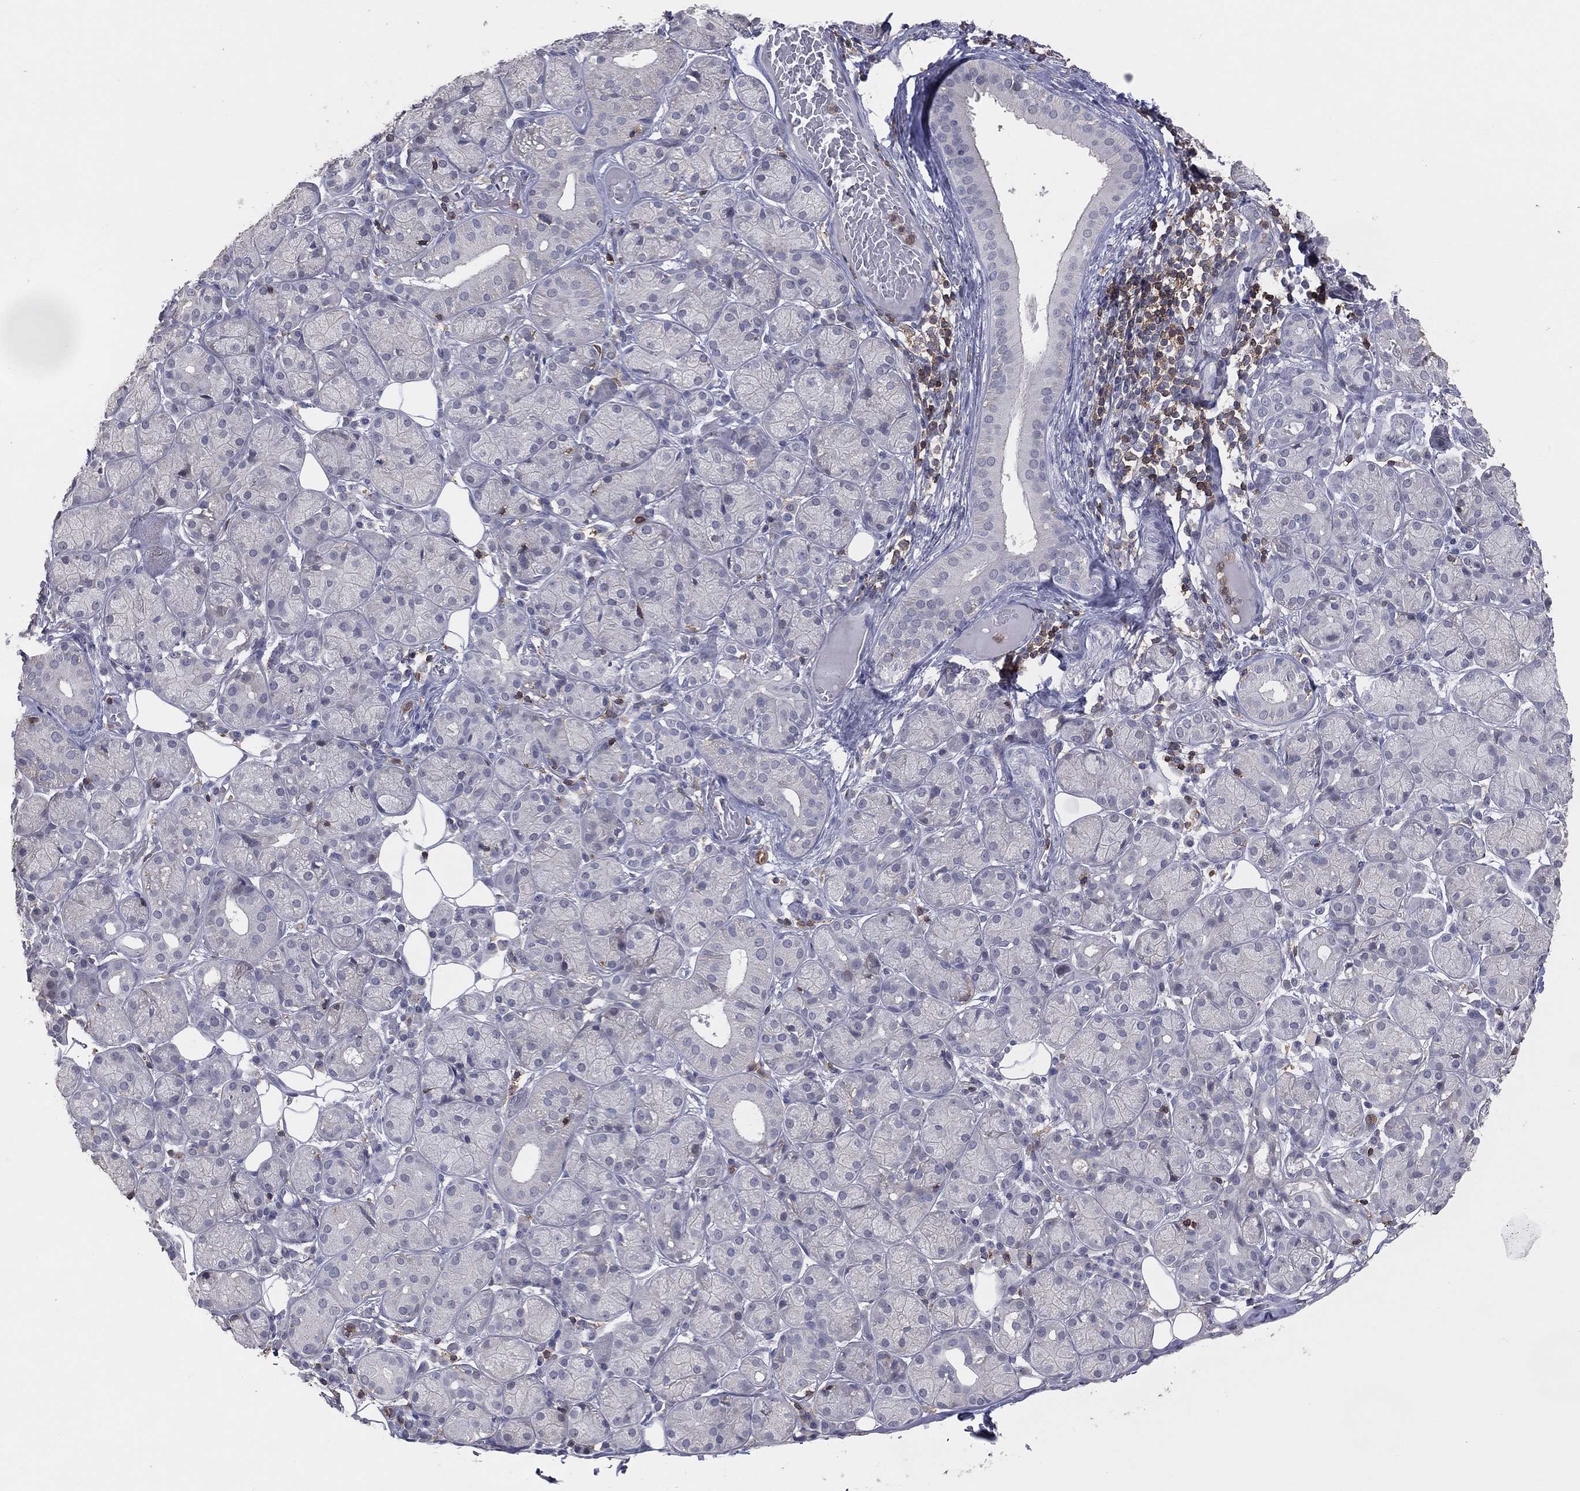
{"staining": {"intensity": "negative", "quantity": "none", "location": "none"}, "tissue": "salivary gland", "cell_type": "Glandular cells", "image_type": "normal", "snomed": [{"axis": "morphology", "description": "Normal tissue, NOS"}, {"axis": "topography", "description": "Salivary gland"}], "caption": "Salivary gland stained for a protein using immunohistochemistry (IHC) reveals no positivity glandular cells.", "gene": "PSTPIP1", "patient": {"sex": "male", "age": 71}}